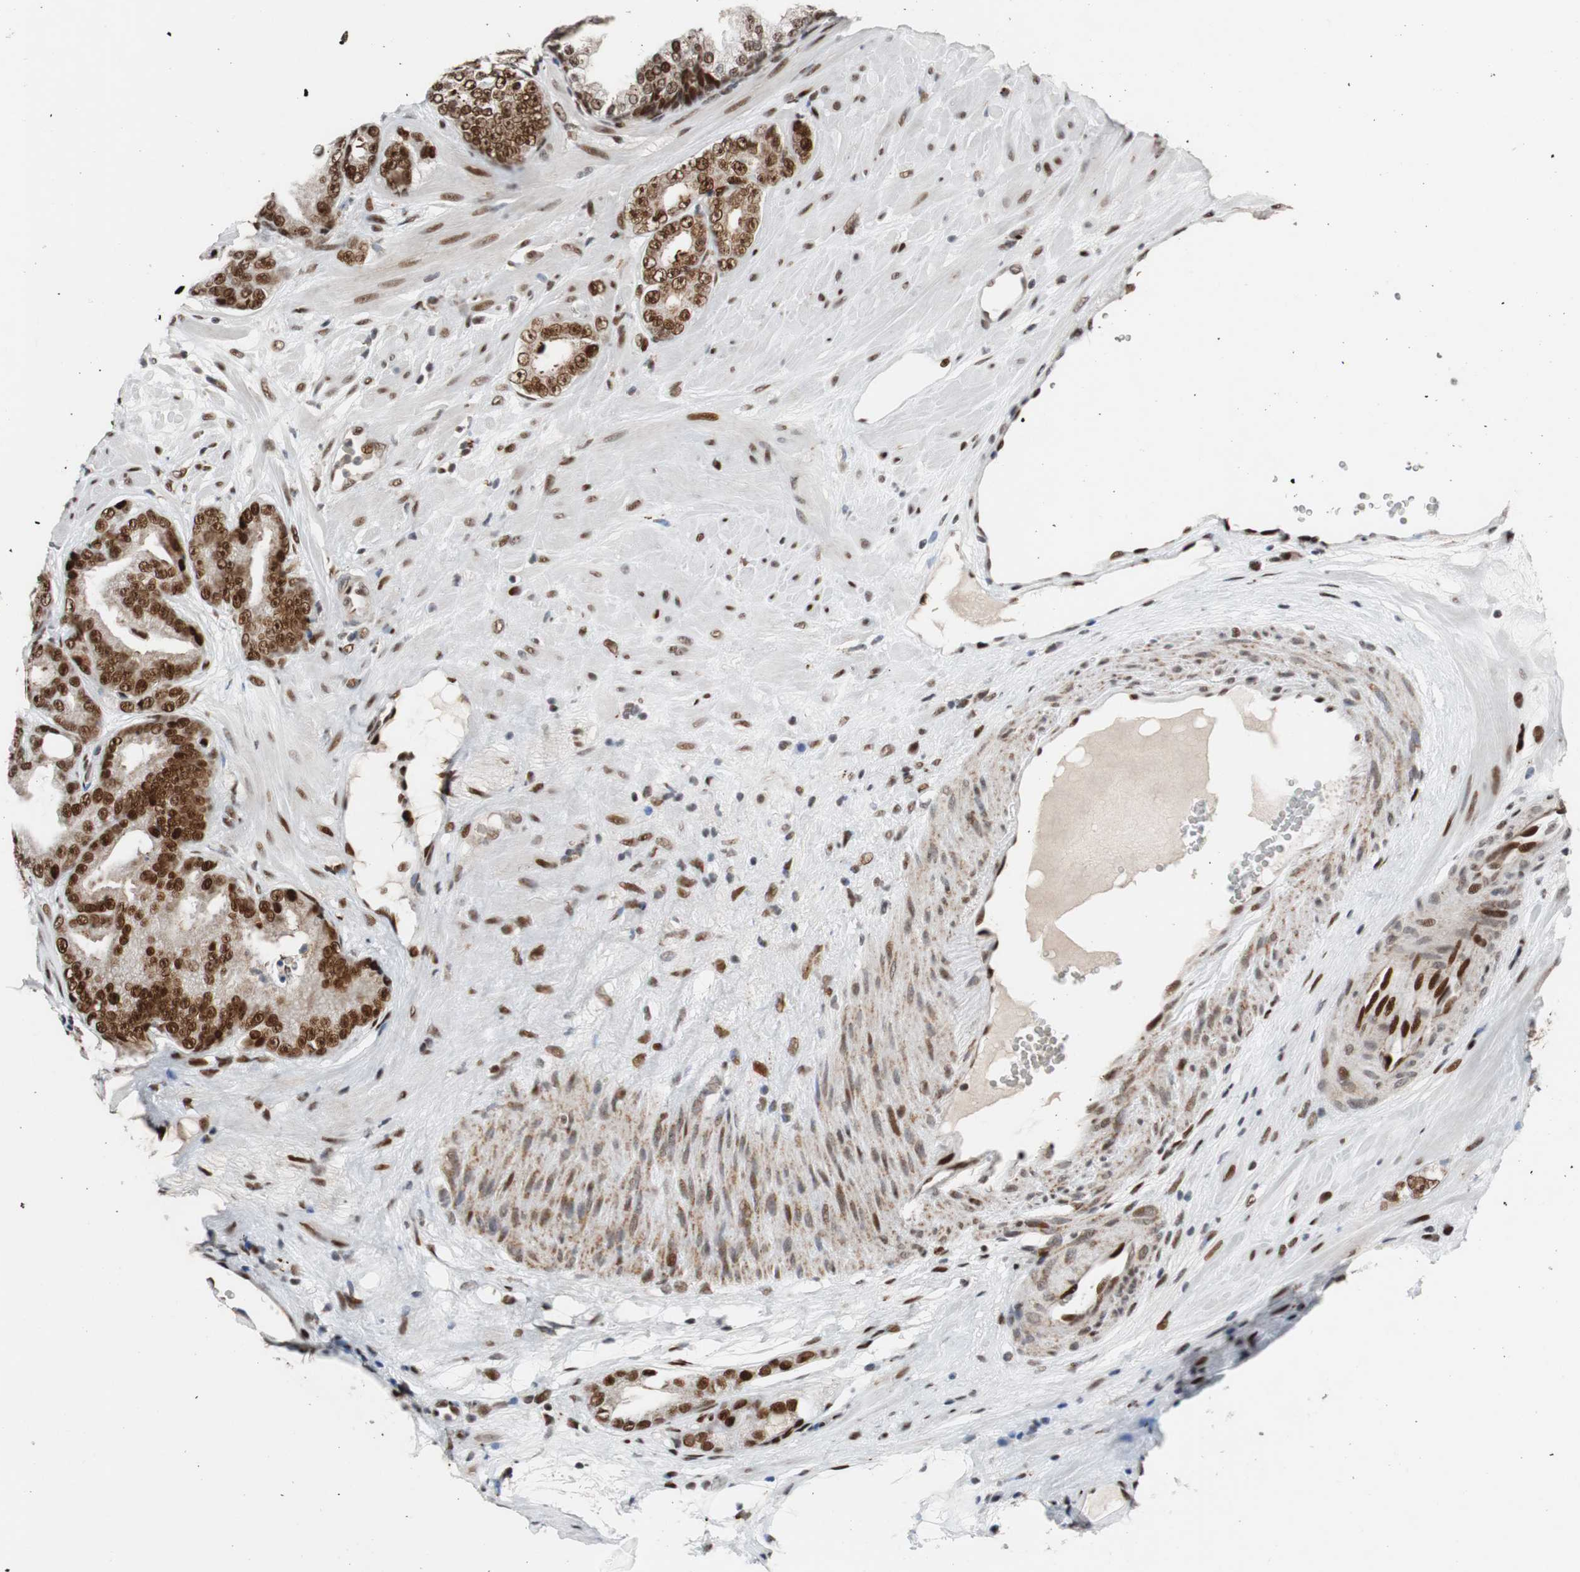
{"staining": {"intensity": "strong", "quantity": ">75%", "location": "nuclear"}, "tissue": "prostate cancer", "cell_type": "Tumor cells", "image_type": "cancer", "snomed": [{"axis": "morphology", "description": "Adenocarcinoma, Low grade"}, {"axis": "topography", "description": "Prostate"}], "caption": "The immunohistochemical stain labels strong nuclear staining in tumor cells of adenocarcinoma (low-grade) (prostate) tissue.", "gene": "NBL1", "patient": {"sex": "male", "age": 58}}